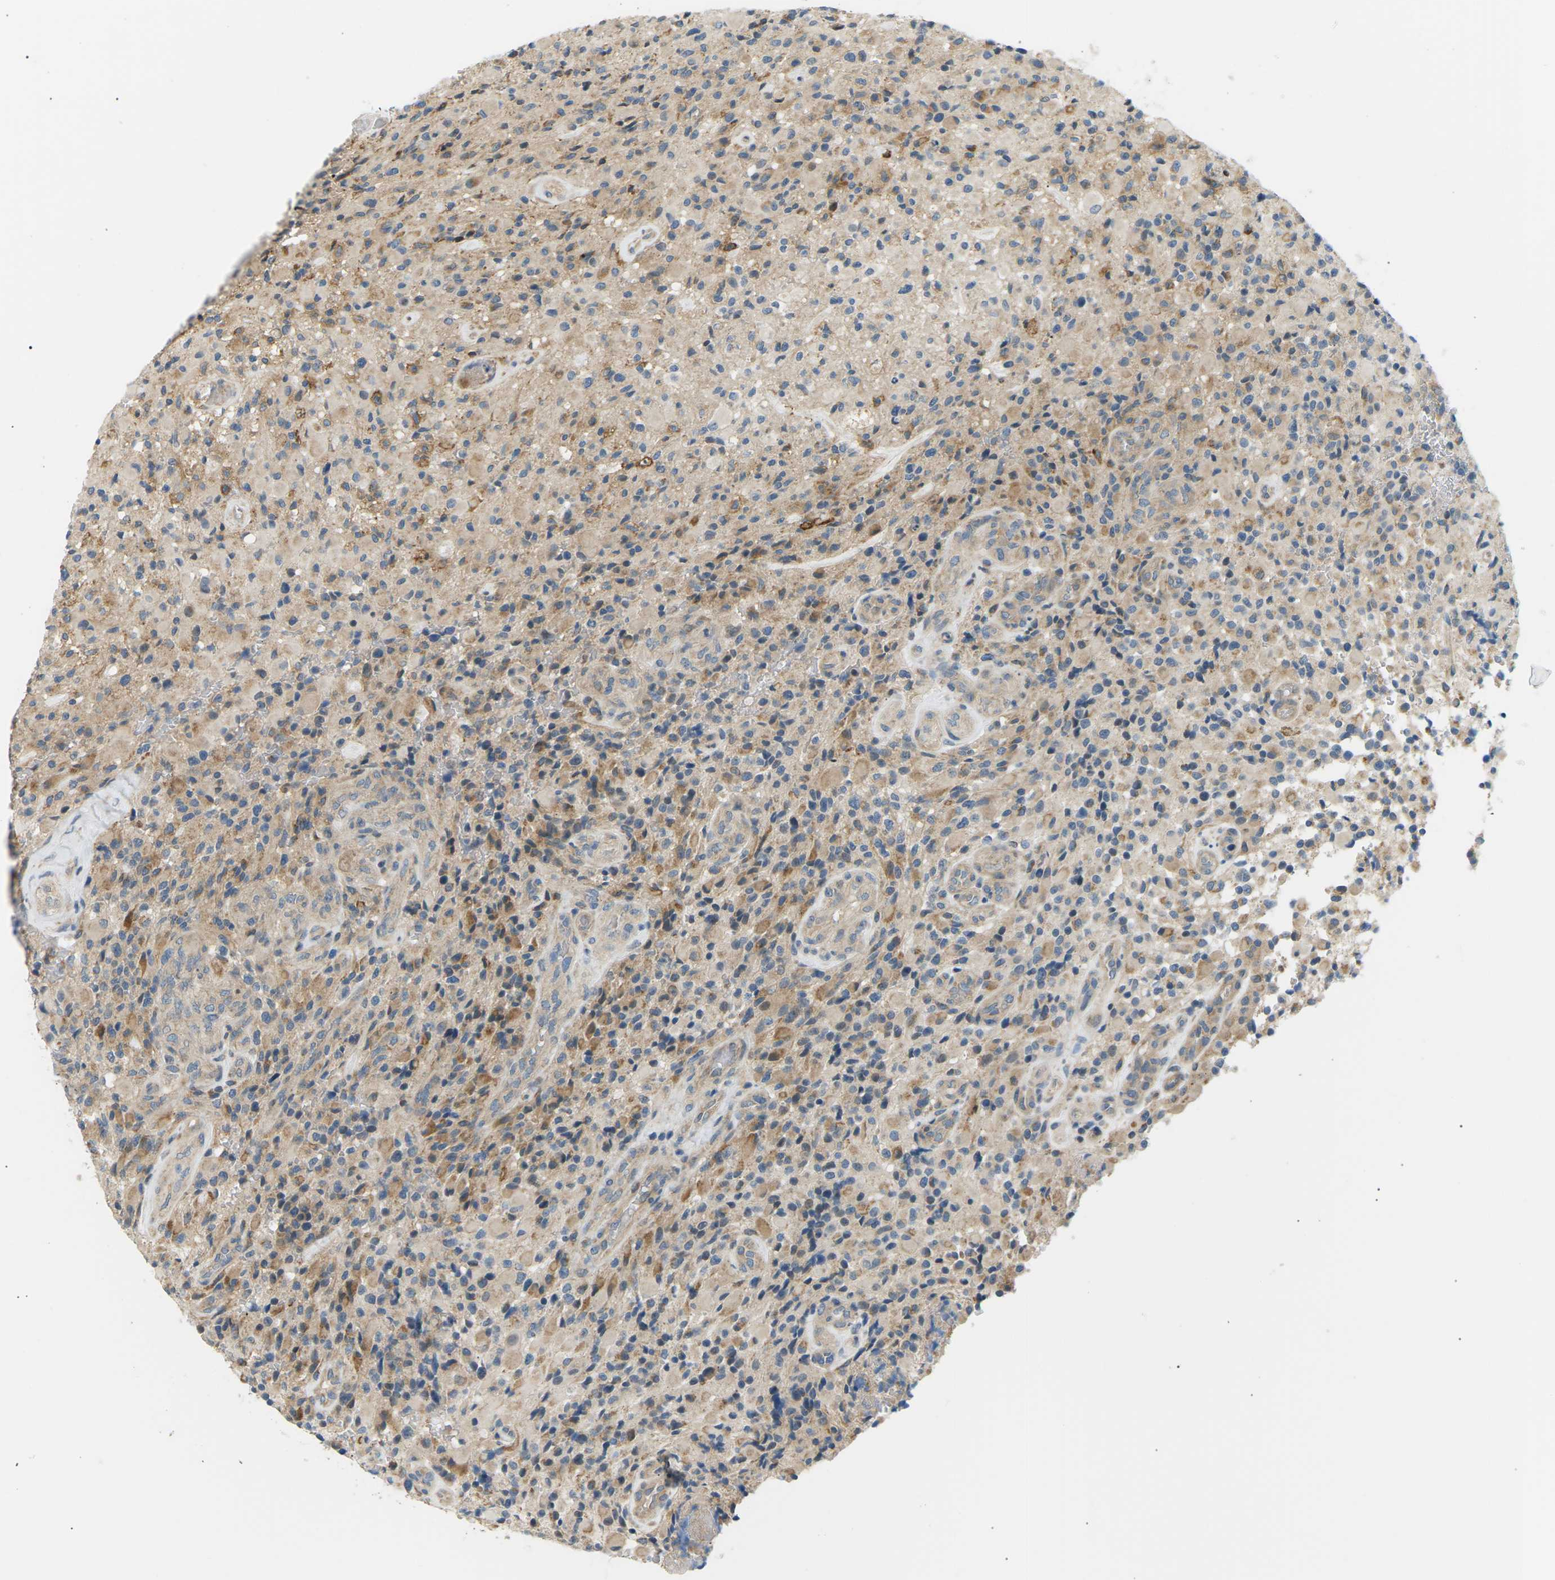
{"staining": {"intensity": "moderate", "quantity": "<25%", "location": "cytoplasmic/membranous"}, "tissue": "glioma", "cell_type": "Tumor cells", "image_type": "cancer", "snomed": [{"axis": "morphology", "description": "Glioma, malignant, High grade"}, {"axis": "topography", "description": "Brain"}], "caption": "This image exhibits high-grade glioma (malignant) stained with immunohistochemistry to label a protein in brown. The cytoplasmic/membranous of tumor cells show moderate positivity for the protein. Nuclei are counter-stained blue.", "gene": "TBC1D8", "patient": {"sex": "male", "age": 71}}